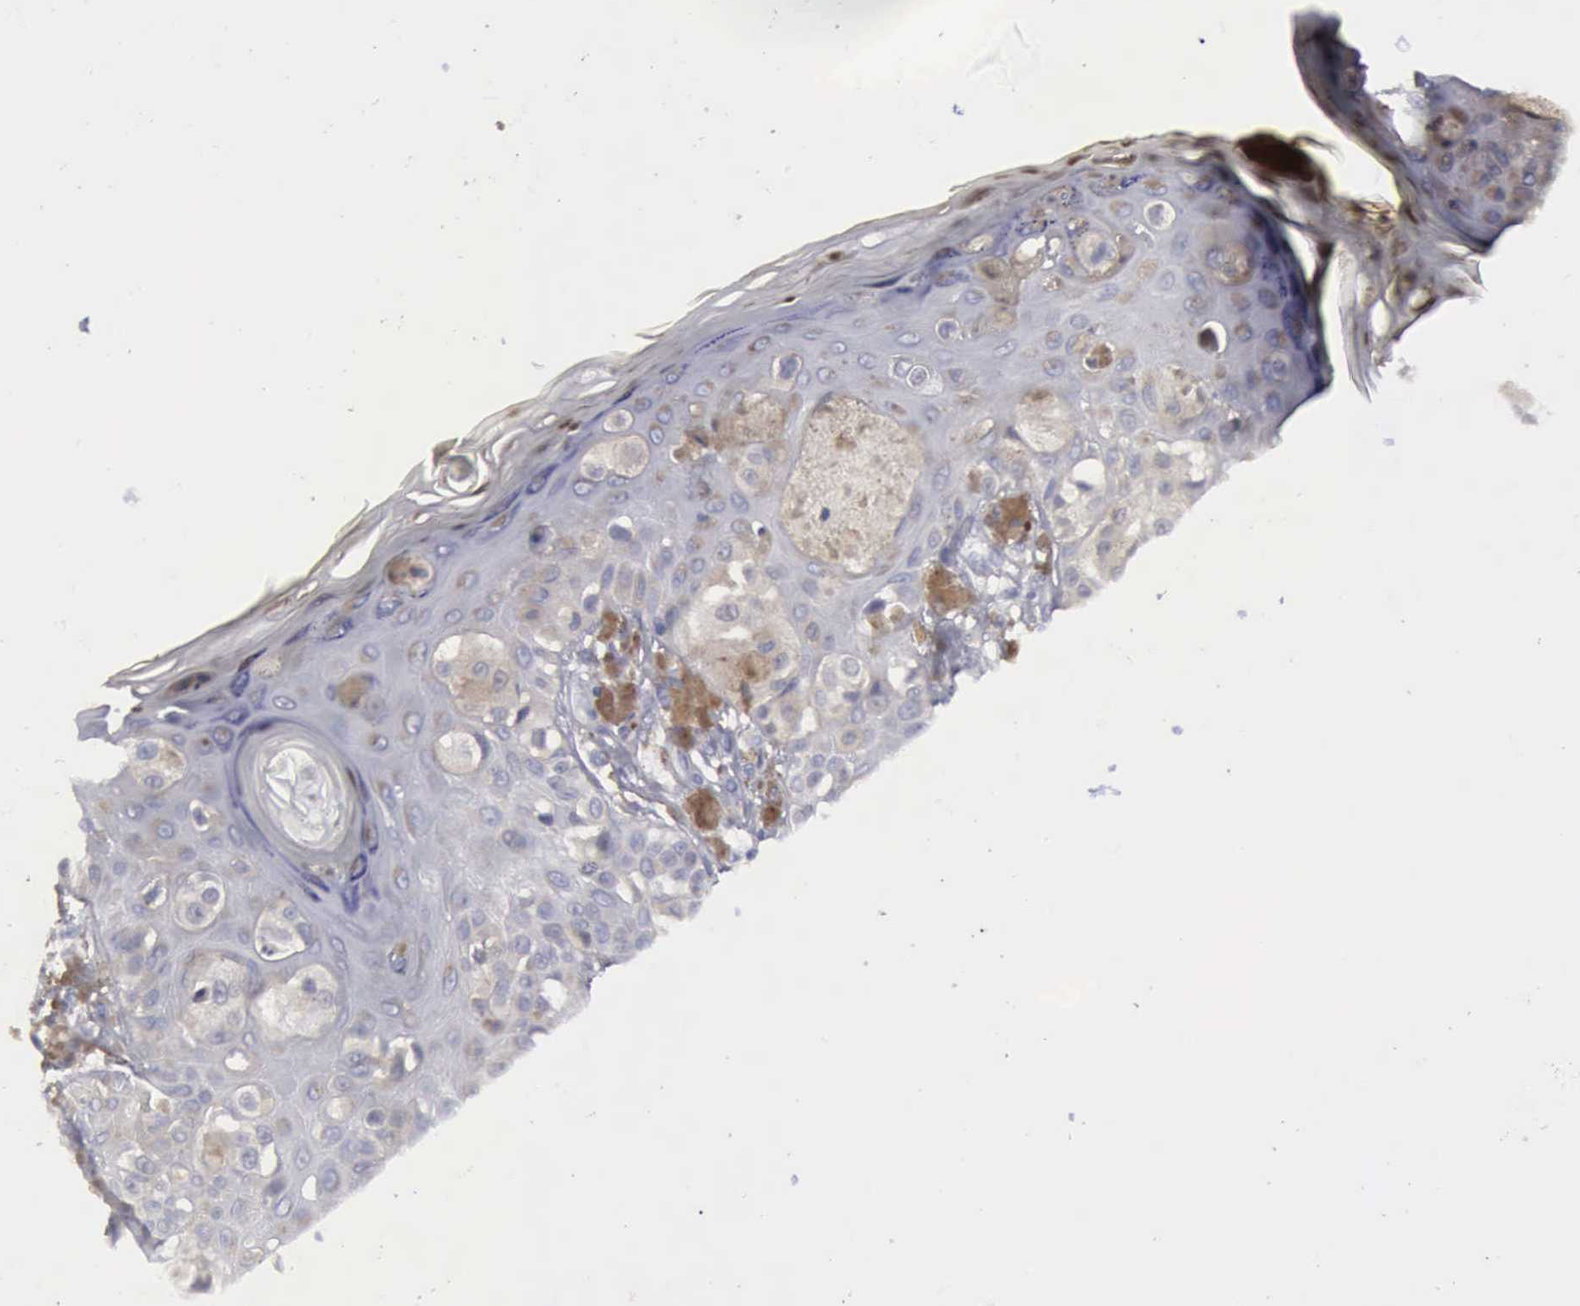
{"staining": {"intensity": "moderate", "quantity": "25%-75%", "location": "cytoplasmic/membranous"}, "tissue": "melanoma", "cell_type": "Tumor cells", "image_type": "cancer", "snomed": [{"axis": "morphology", "description": "Malignant melanoma, NOS"}, {"axis": "topography", "description": "Skin"}], "caption": "Protein expression analysis of human melanoma reveals moderate cytoplasmic/membranous expression in about 25%-75% of tumor cells.", "gene": "CTSS", "patient": {"sex": "female", "age": 55}}